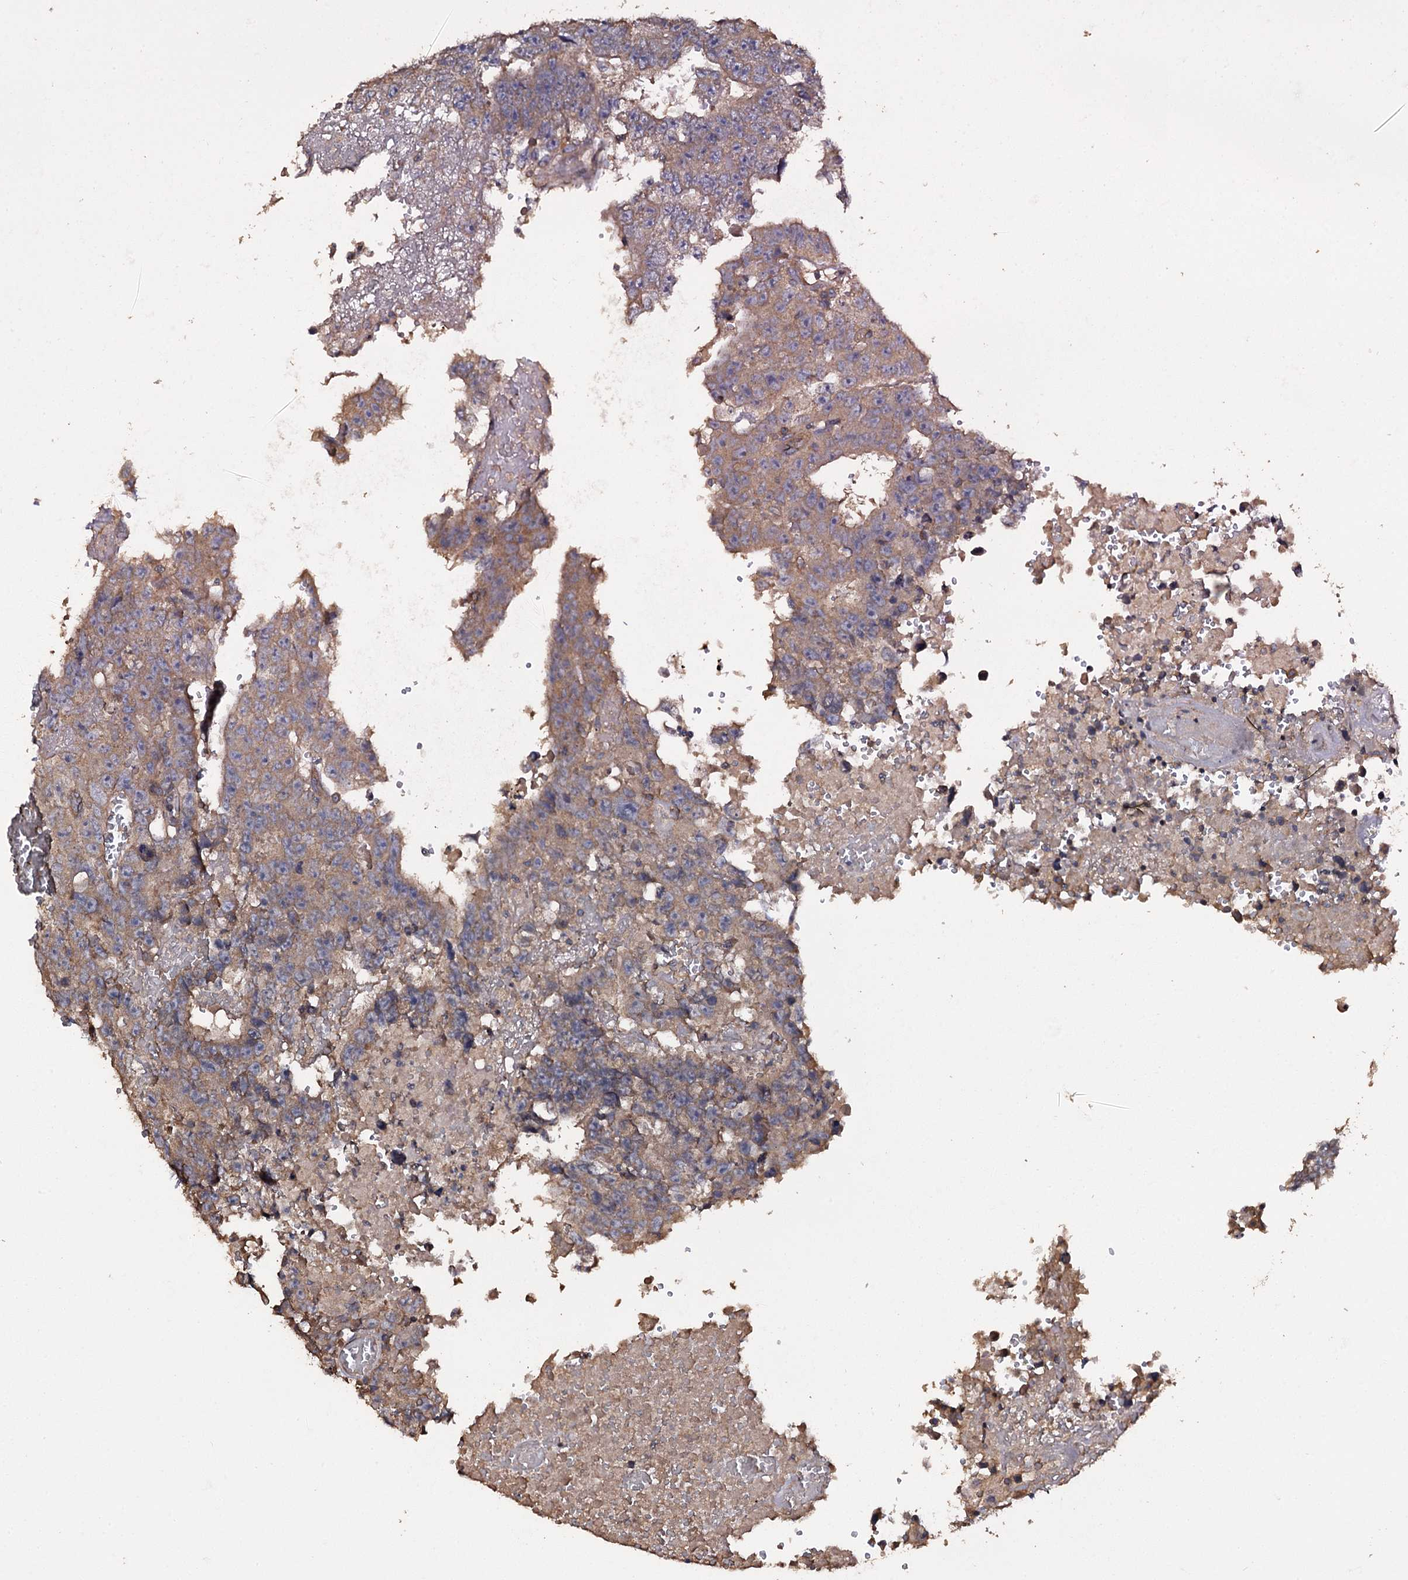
{"staining": {"intensity": "weak", "quantity": ">75%", "location": "cytoplasmic/membranous"}, "tissue": "testis cancer", "cell_type": "Tumor cells", "image_type": "cancer", "snomed": [{"axis": "morphology", "description": "Carcinoma, Embryonal, NOS"}, {"axis": "topography", "description": "Testis"}], "caption": "A high-resolution micrograph shows IHC staining of testis cancer (embryonal carcinoma), which reveals weak cytoplasmic/membranous staining in approximately >75% of tumor cells.", "gene": "TTC23", "patient": {"sex": "male", "age": 25}}